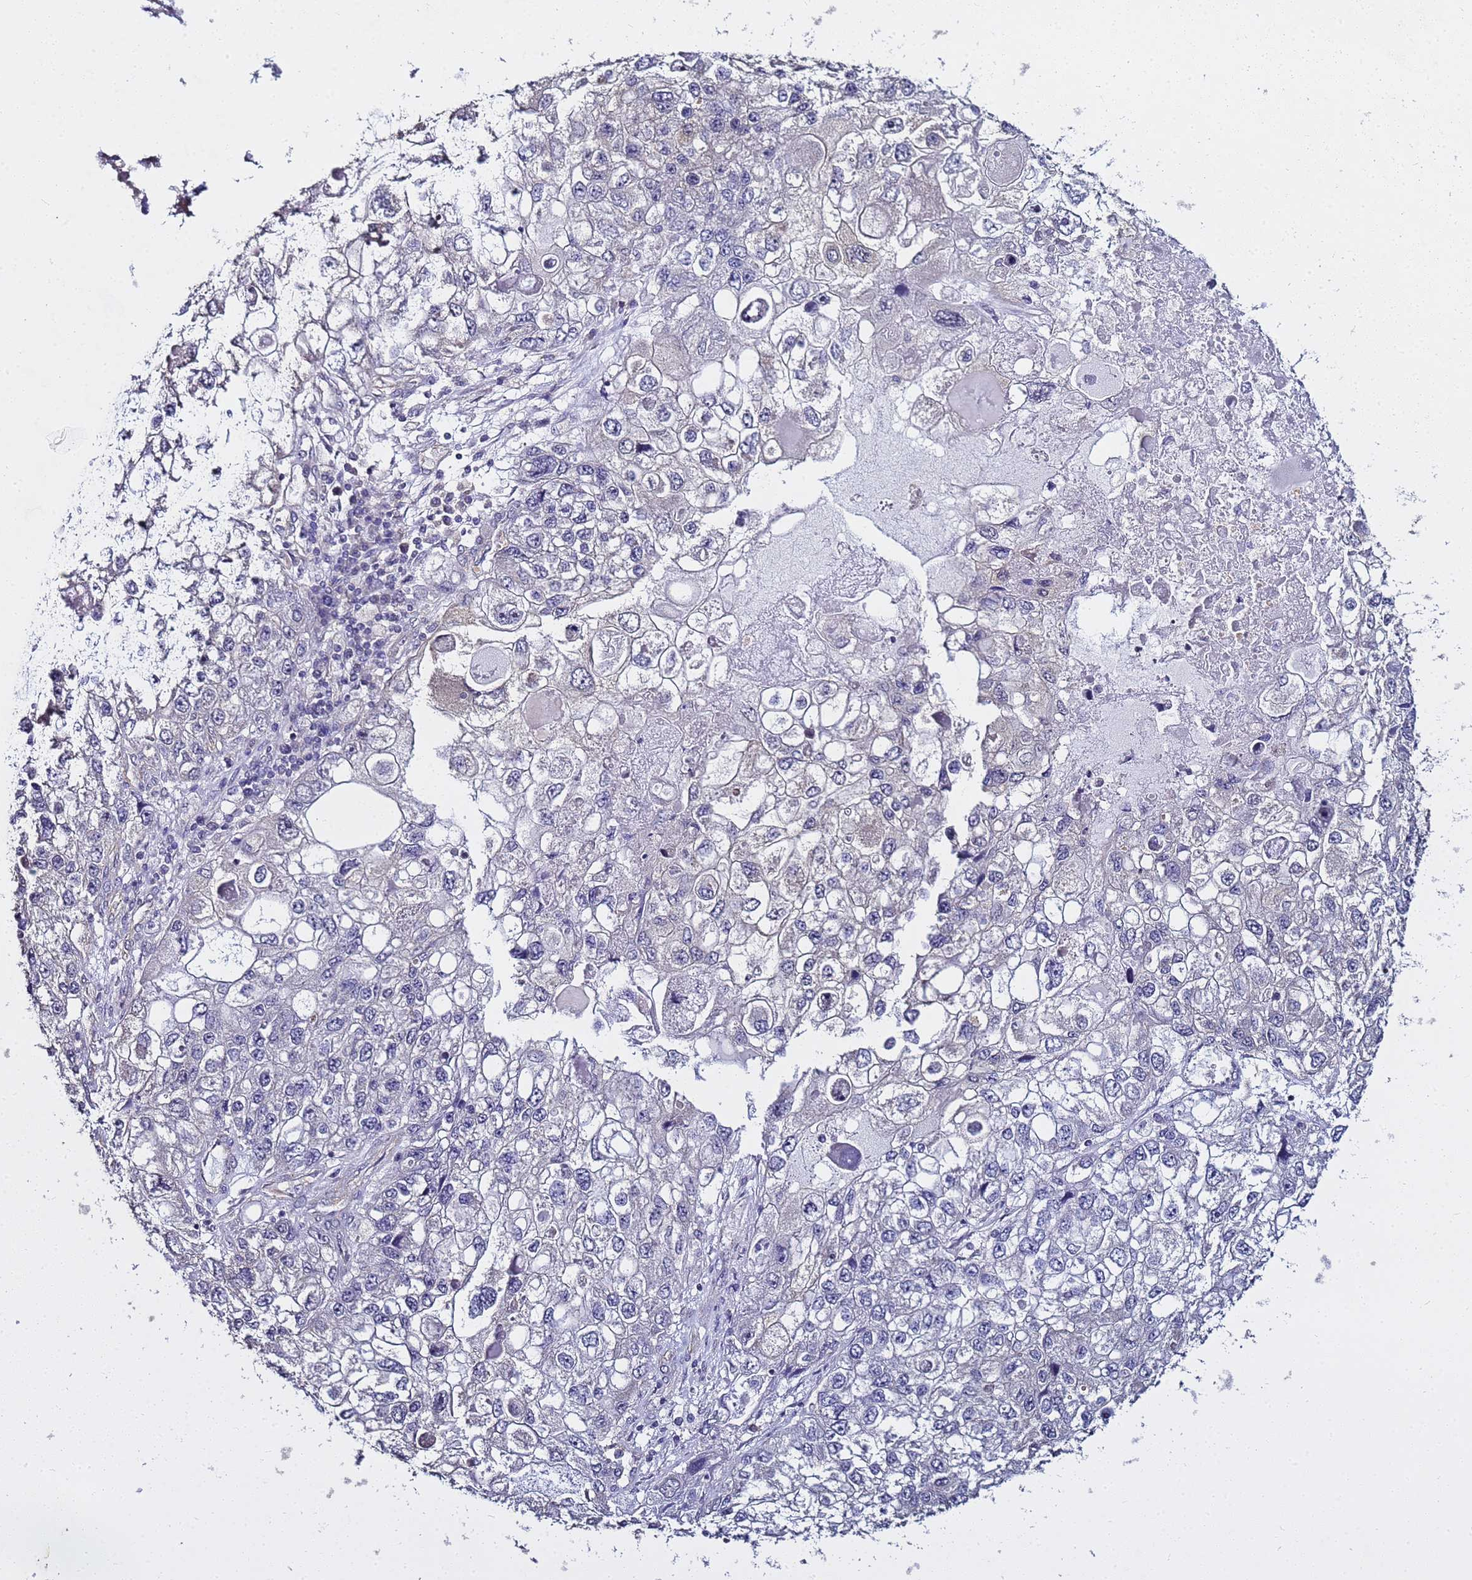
{"staining": {"intensity": "negative", "quantity": "none", "location": "none"}, "tissue": "endometrial cancer", "cell_type": "Tumor cells", "image_type": "cancer", "snomed": [{"axis": "morphology", "description": "Adenocarcinoma, NOS"}, {"axis": "topography", "description": "Endometrium"}], "caption": "Histopathology image shows no significant protein staining in tumor cells of endometrial cancer.", "gene": "ENOPH1", "patient": {"sex": "female", "age": 49}}